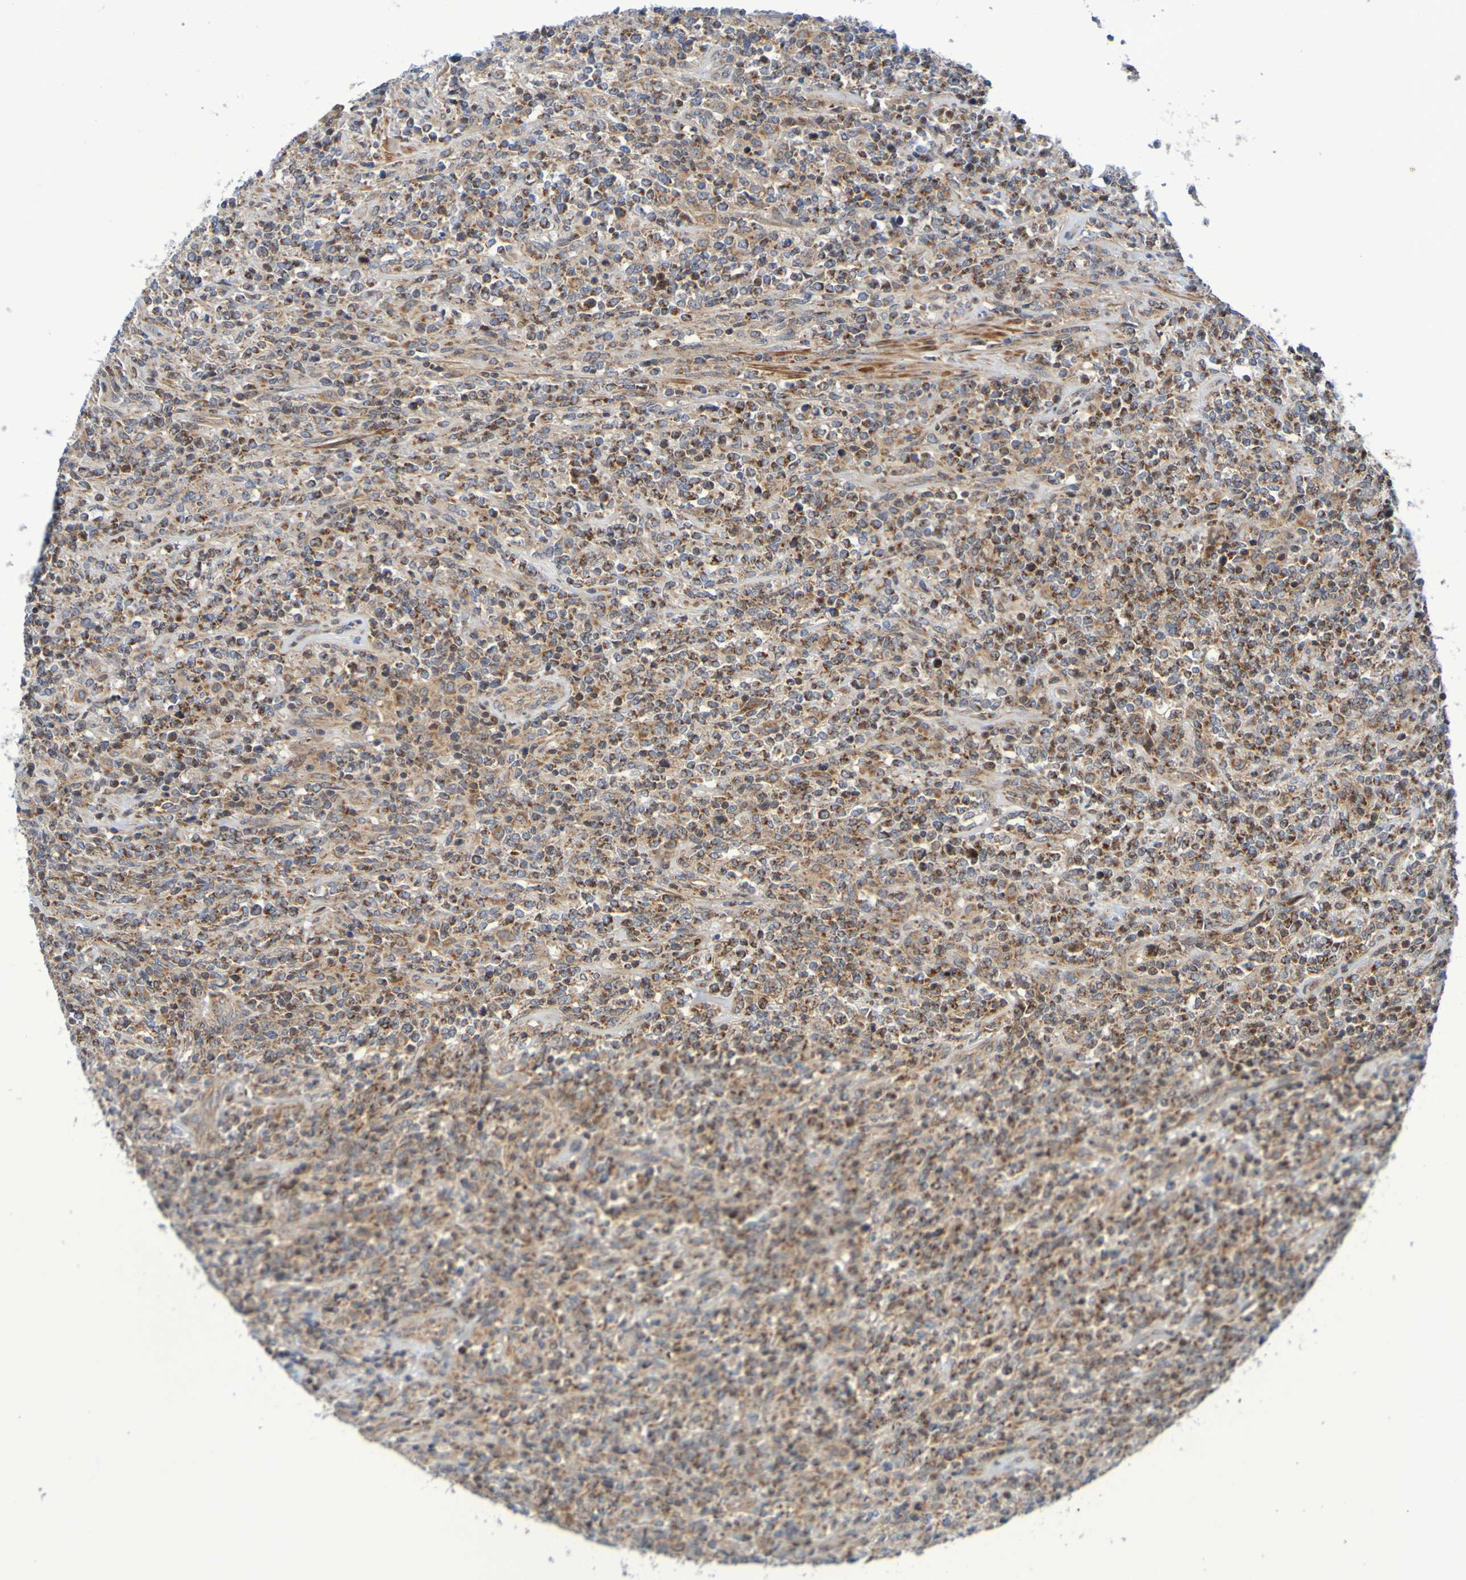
{"staining": {"intensity": "strong", "quantity": ">75%", "location": "cytoplasmic/membranous"}, "tissue": "lymphoma", "cell_type": "Tumor cells", "image_type": "cancer", "snomed": [{"axis": "morphology", "description": "Malignant lymphoma, non-Hodgkin's type, High grade"}, {"axis": "topography", "description": "Soft tissue"}], "caption": "Protein expression analysis of human lymphoma reveals strong cytoplasmic/membranous positivity in approximately >75% of tumor cells.", "gene": "CCDC51", "patient": {"sex": "male", "age": 18}}